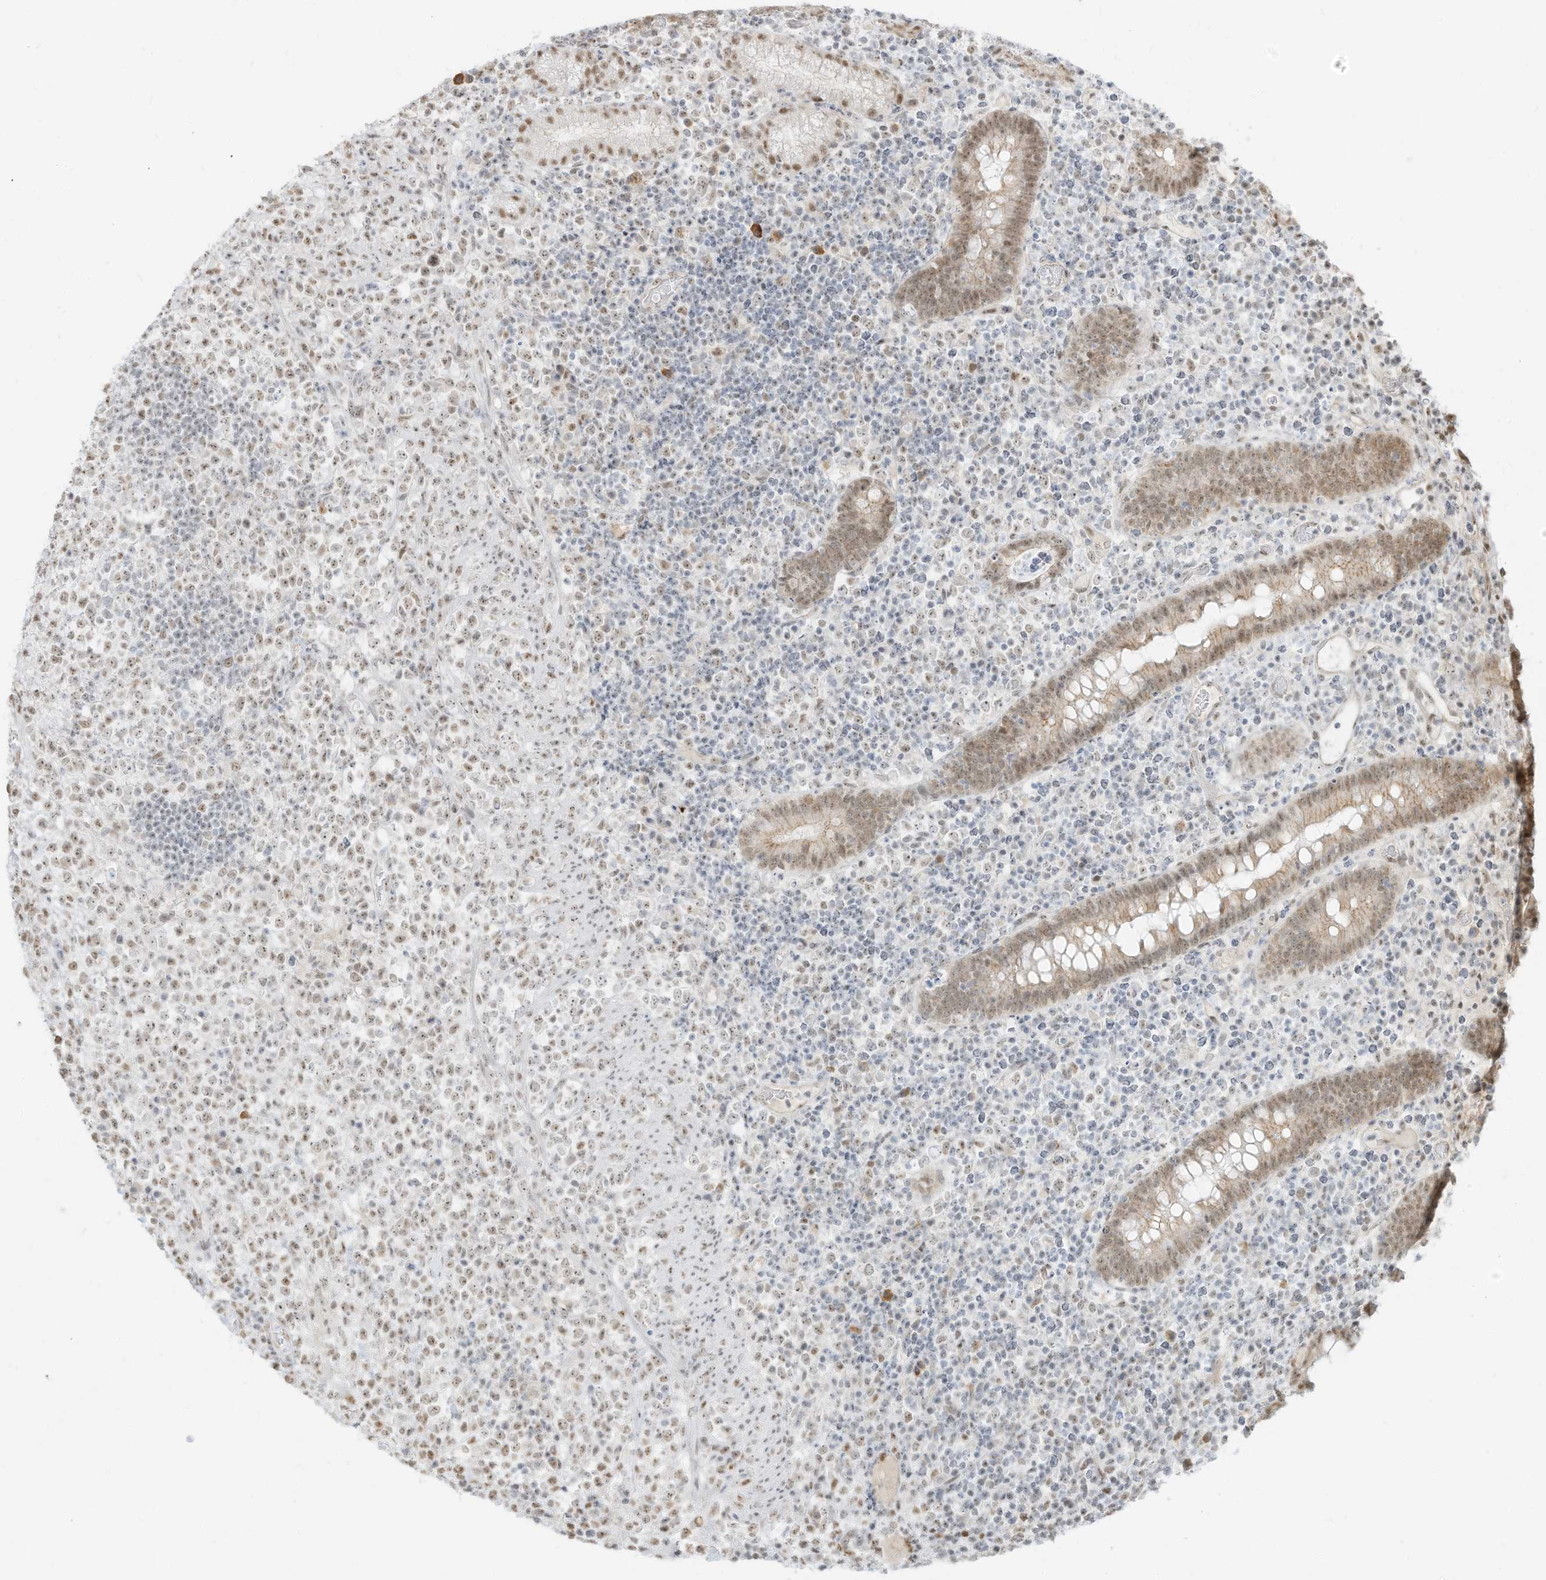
{"staining": {"intensity": "weak", "quantity": ">75%", "location": "nuclear"}, "tissue": "lymphoma", "cell_type": "Tumor cells", "image_type": "cancer", "snomed": [{"axis": "morphology", "description": "Malignant lymphoma, non-Hodgkin's type, High grade"}, {"axis": "topography", "description": "Colon"}], "caption": "DAB immunohistochemical staining of human high-grade malignant lymphoma, non-Hodgkin's type reveals weak nuclear protein positivity in approximately >75% of tumor cells.", "gene": "NHSL1", "patient": {"sex": "female", "age": 53}}